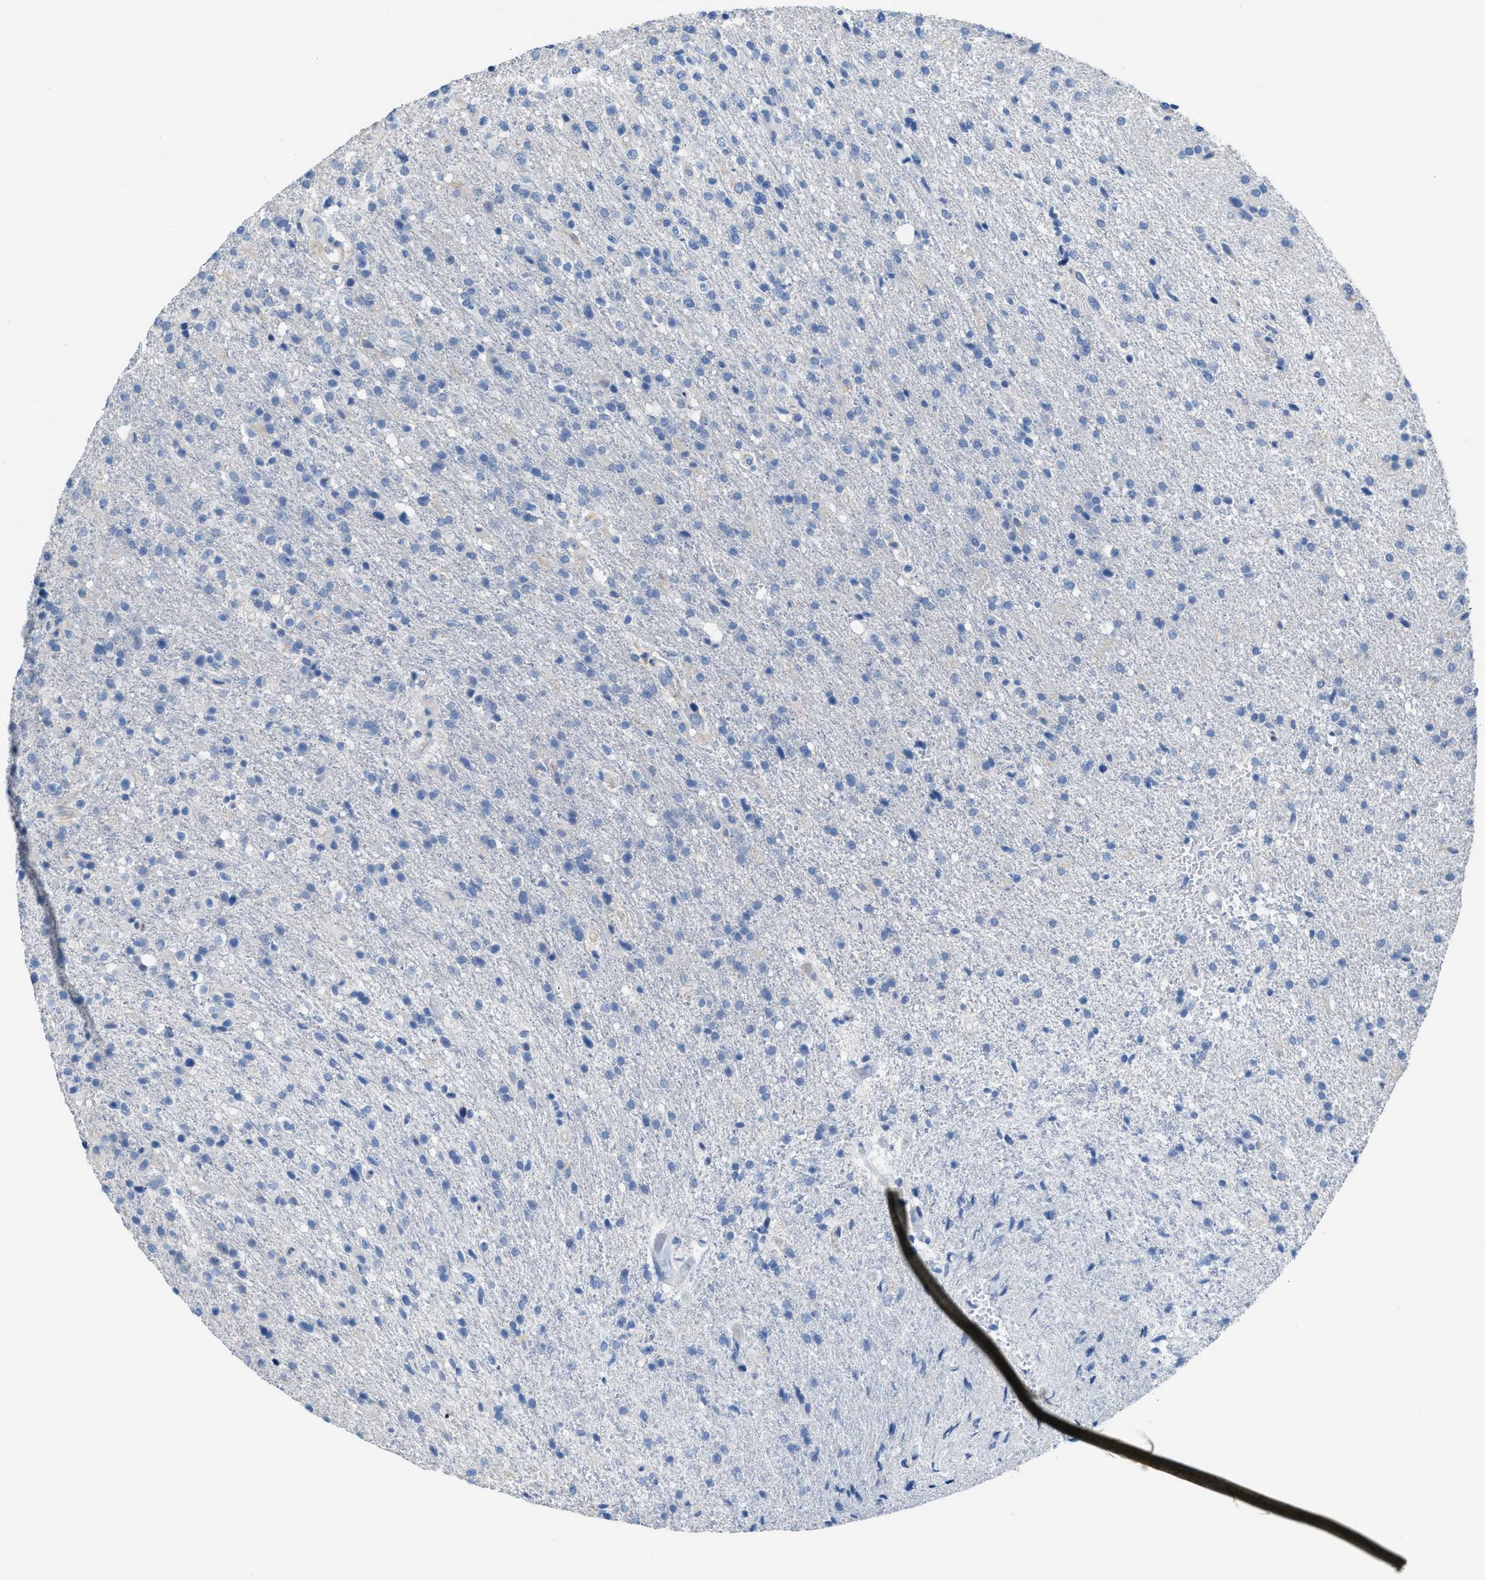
{"staining": {"intensity": "negative", "quantity": "none", "location": "none"}, "tissue": "glioma", "cell_type": "Tumor cells", "image_type": "cancer", "snomed": [{"axis": "morphology", "description": "Glioma, malignant, High grade"}, {"axis": "topography", "description": "Brain"}], "caption": "Immunohistochemistry (IHC) image of neoplastic tissue: human glioma stained with DAB (3,3'-diaminobenzidine) demonstrates no significant protein expression in tumor cells. Brightfield microscopy of IHC stained with DAB (3,3'-diaminobenzidine) (brown) and hematoxylin (blue), captured at high magnification.", "gene": "MPP3", "patient": {"sex": "male", "age": 72}}